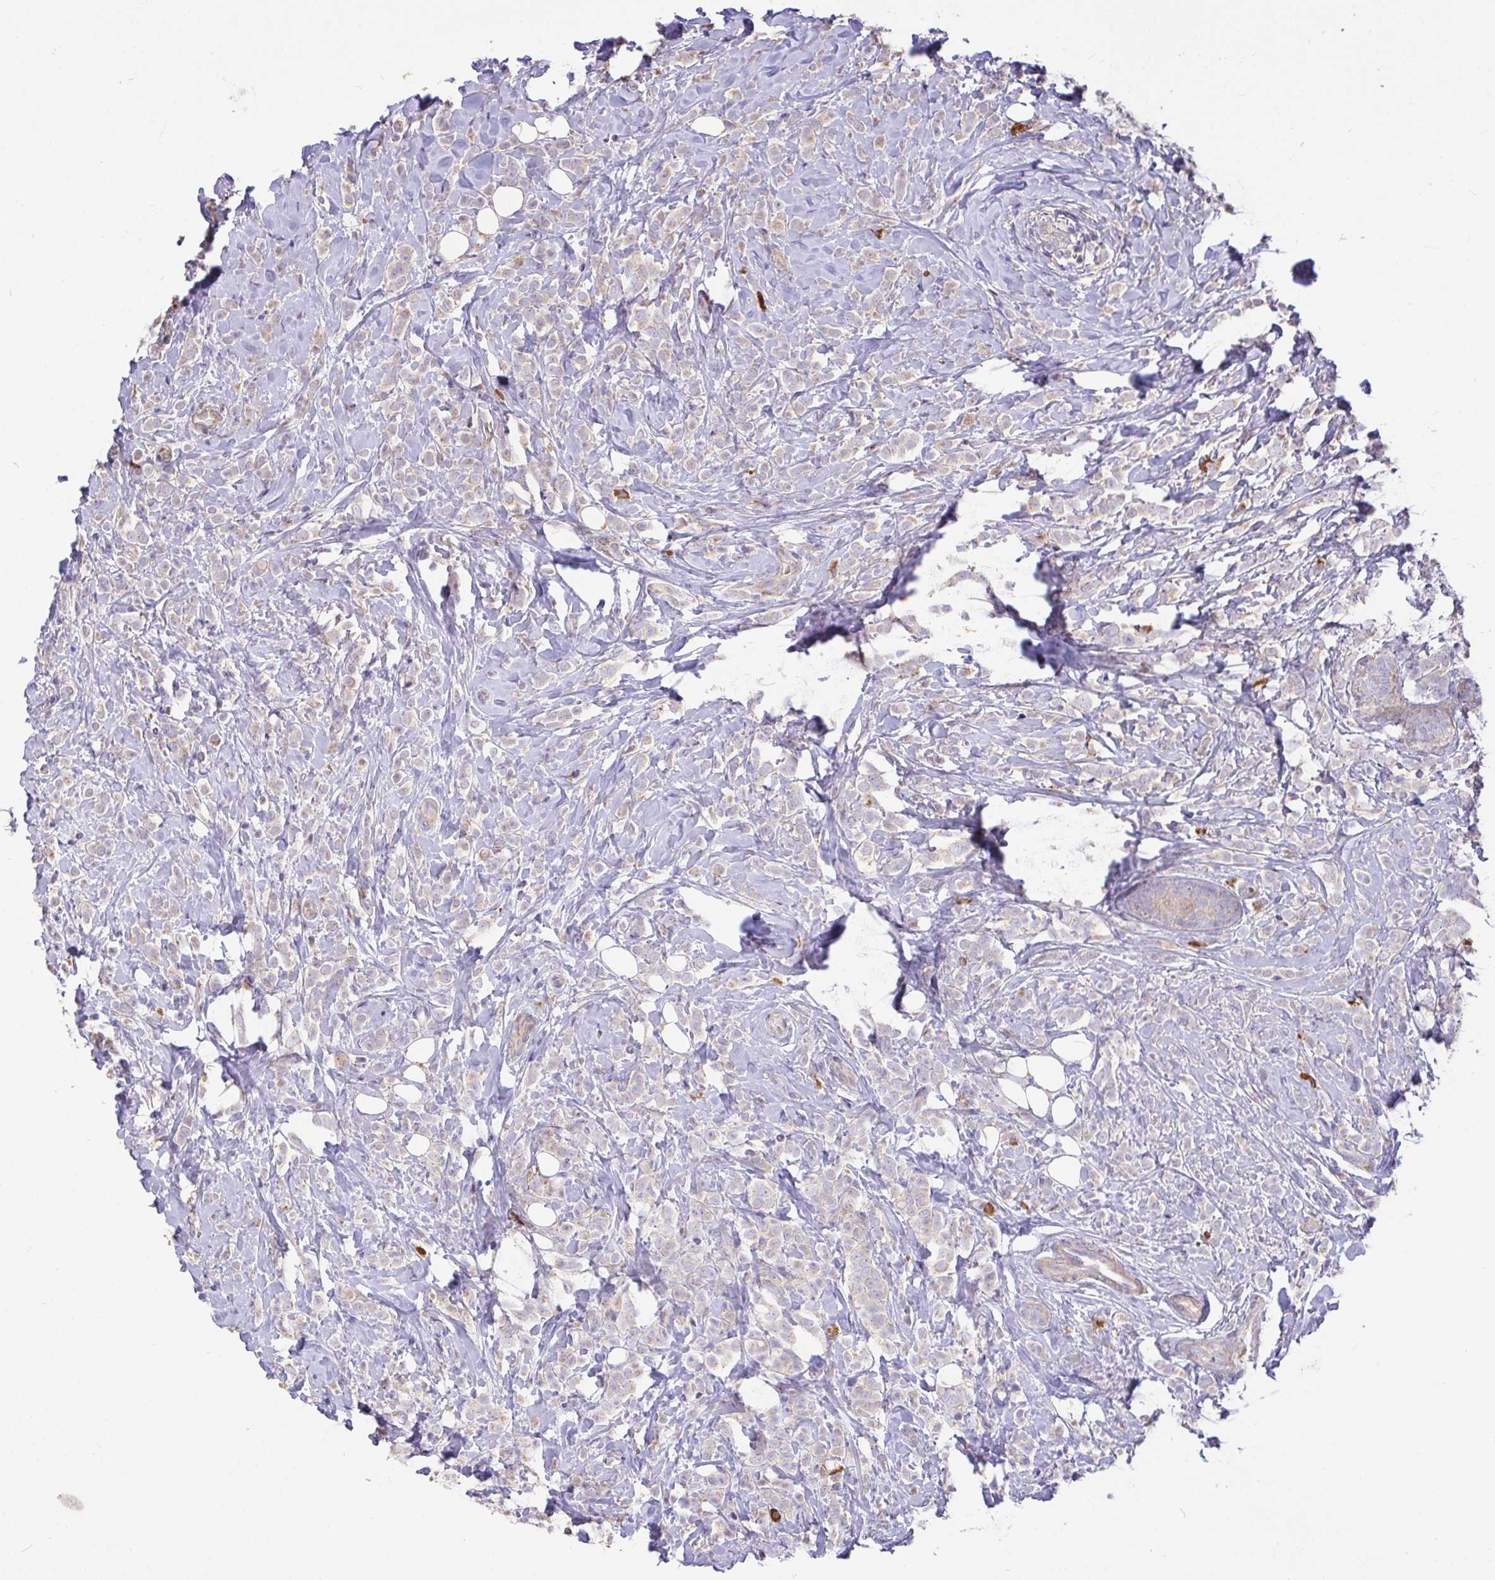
{"staining": {"intensity": "weak", "quantity": "<25%", "location": "cytoplasmic/membranous"}, "tissue": "breast cancer", "cell_type": "Tumor cells", "image_type": "cancer", "snomed": [{"axis": "morphology", "description": "Lobular carcinoma"}, {"axis": "topography", "description": "Breast"}], "caption": "Immunohistochemistry (IHC) histopathology image of neoplastic tissue: breast lobular carcinoma stained with DAB (3,3'-diaminobenzidine) exhibits no significant protein staining in tumor cells.", "gene": "FCER1A", "patient": {"sex": "female", "age": 49}}